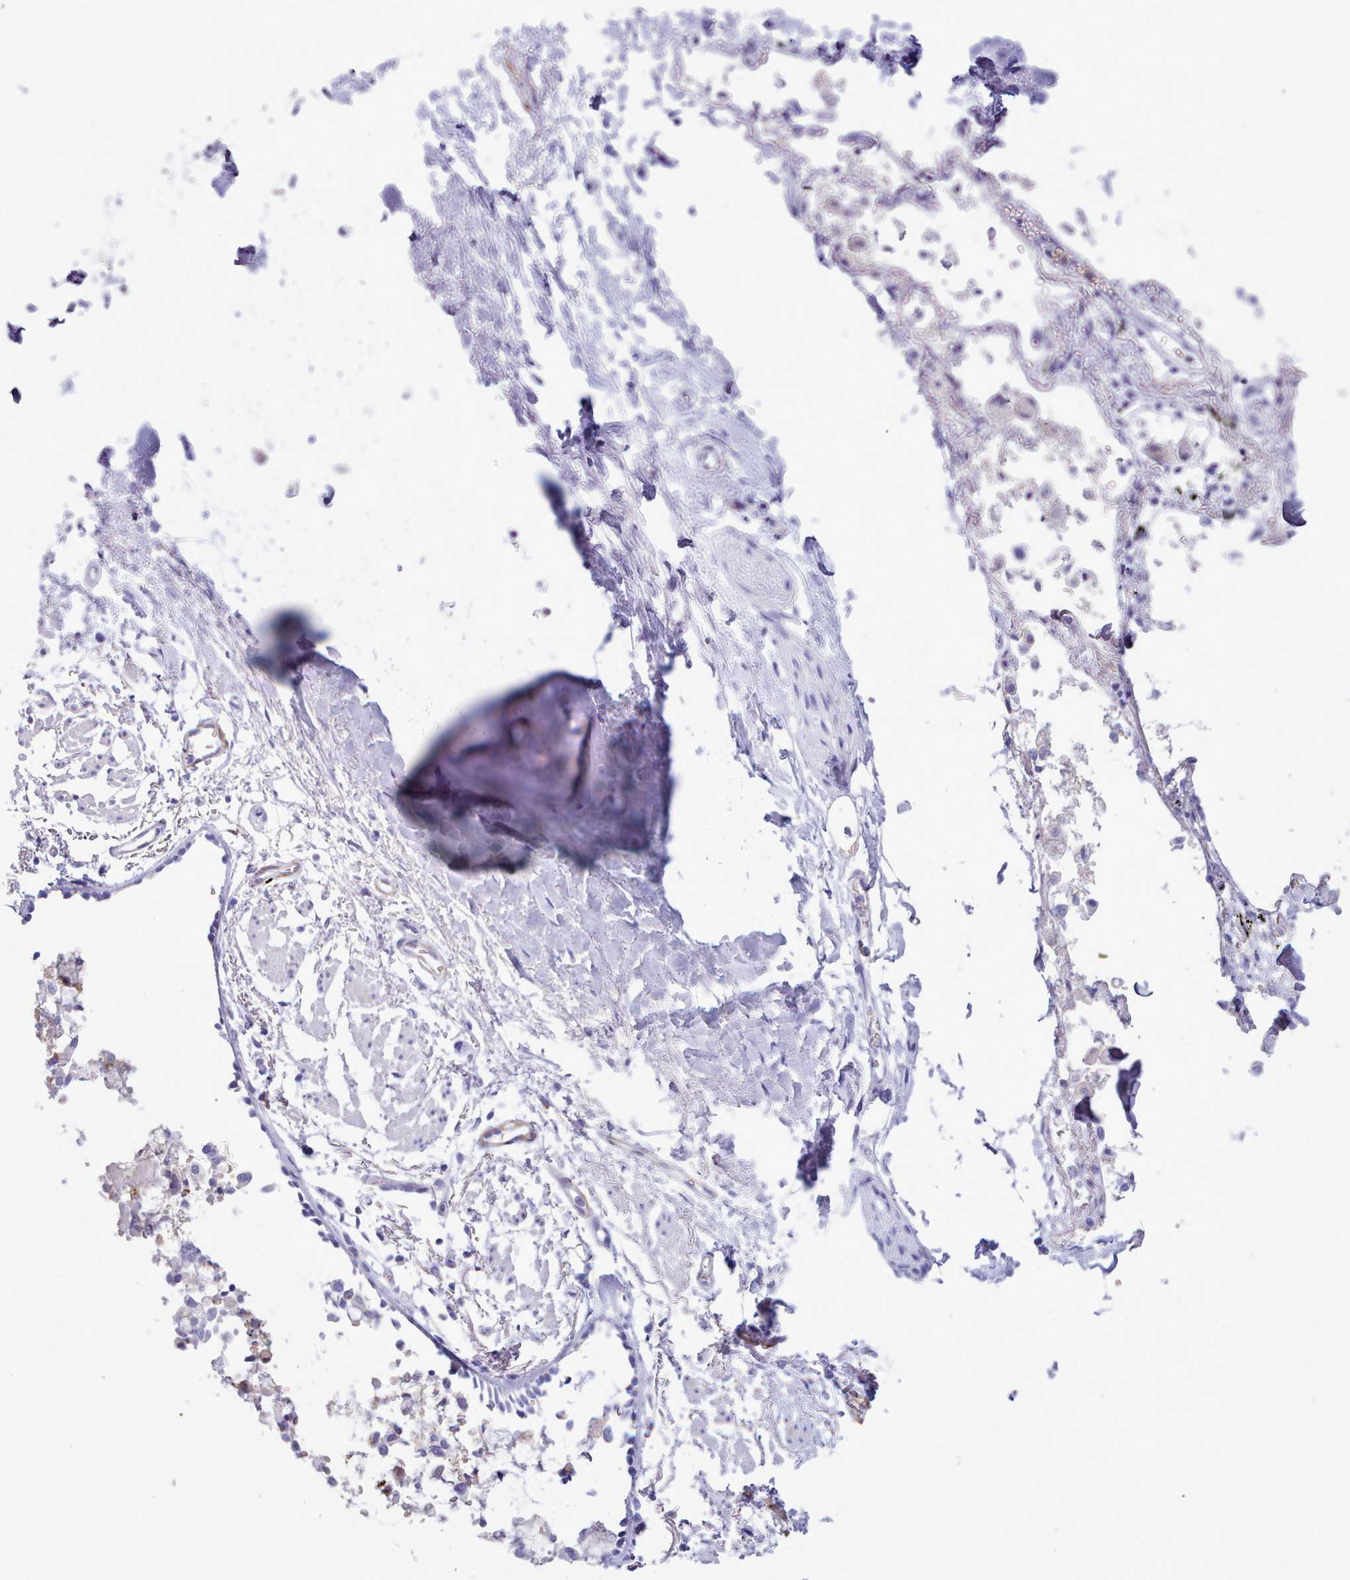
{"staining": {"intensity": "negative", "quantity": "none", "location": "none"}, "tissue": "soft tissue", "cell_type": "Fibroblasts", "image_type": "normal", "snomed": [{"axis": "morphology", "description": "Normal tissue, NOS"}, {"axis": "topography", "description": "Cartilage tissue"}], "caption": "DAB (3,3'-diaminobenzidine) immunohistochemical staining of normal human soft tissue reveals no significant positivity in fibroblasts.", "gene": "NKX1", "patient": {"sex": "male", "age": 73}}